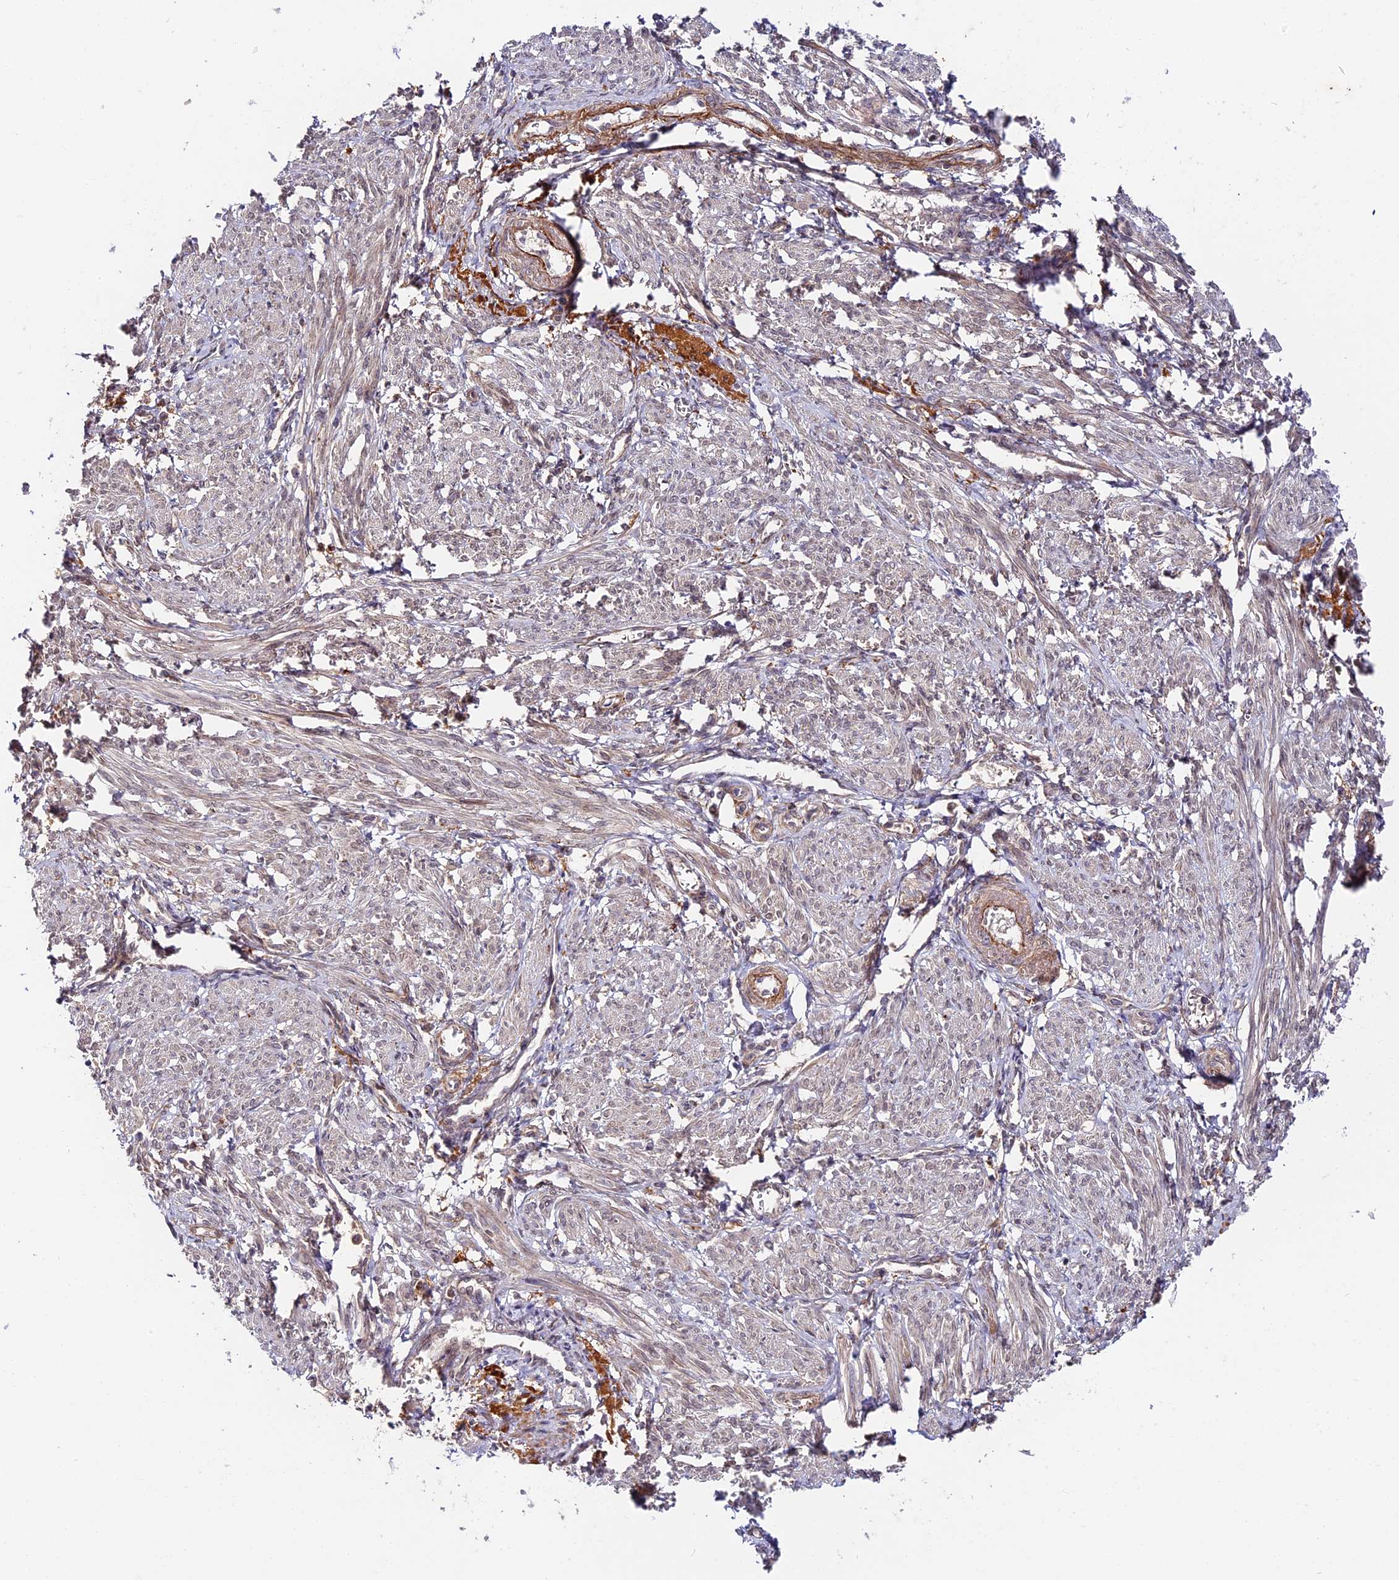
{"staining": {"intensity": "moderate", "quantity": "25%-75%", "location": "cytoplasmic/membranous"}, "tissue": "smooth muscle", "cell_type": "Smooth muscle cells", "image_type": "normal", "snomed": [{"axis": "morphology", "description": "Normal tissue, NOS"}, {"axis": "topography", "description": "Smooth muscle"}], "caption": "DAB immunohistochemical staining of unremarkable human smooth muscle exhibits moderate cytoplasmic/membranous protein expression in about 25%-75% of smooth muscle cells.", "gene": "IMPACT", "patient": {"sex": "female", "age": 39}}